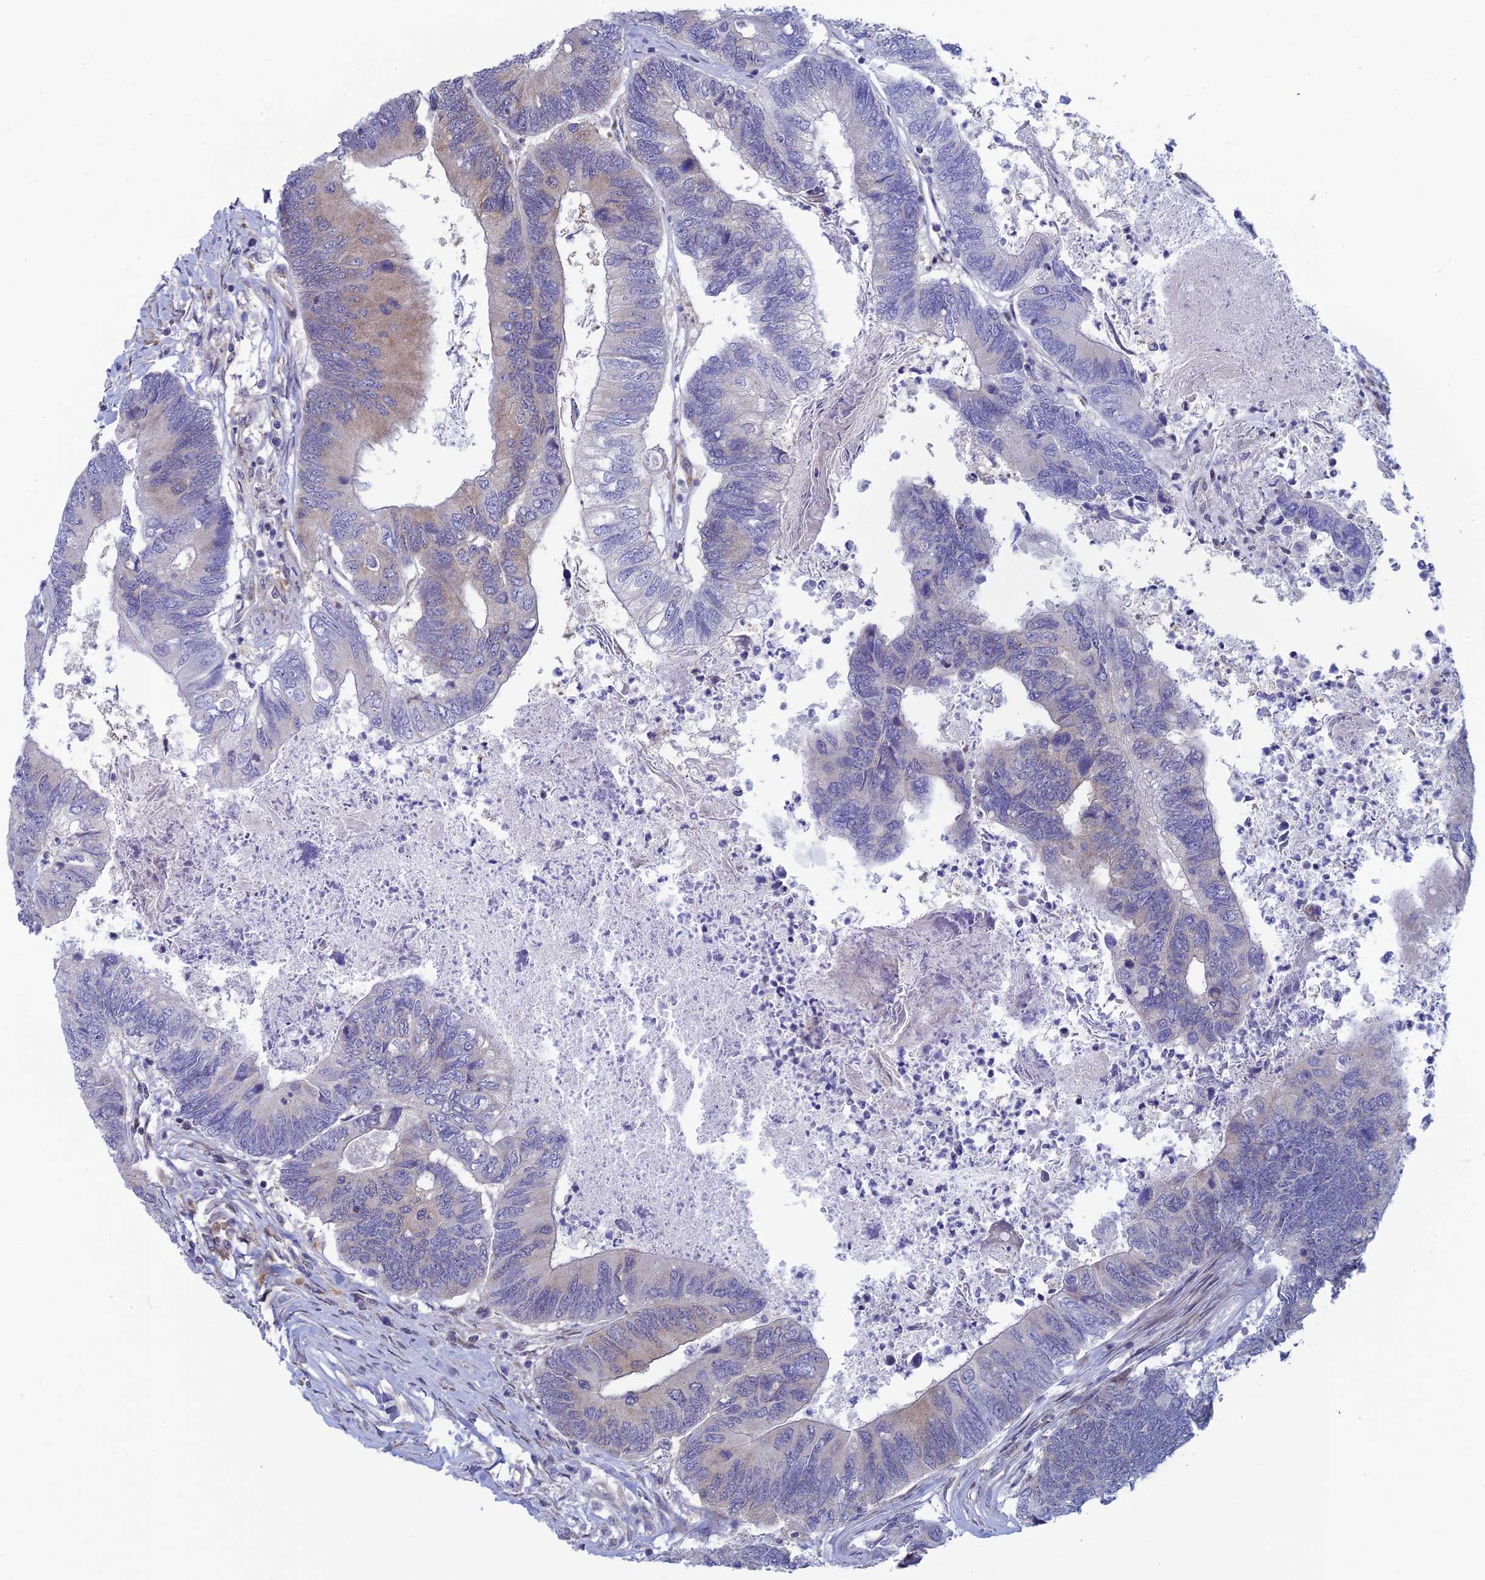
{"staining": {"intensity": "weak", "quantity": "<25%", "location": "cytoplasmic/membranous"}, "tissue": "colorectal cancer", "cell_type": "Tumor cells", "image_type": "cancer", "snomed": [{"axis": "morphology", "description": "Adenocarcinoma, NOS"}, {"axis": "topography", "description": "Colon"}], "caption": "An image of human colorectal cancer is negative for staining in tumor cells.", "gene": "SRA1", "patient": {"sex": "female", "age": 67}}